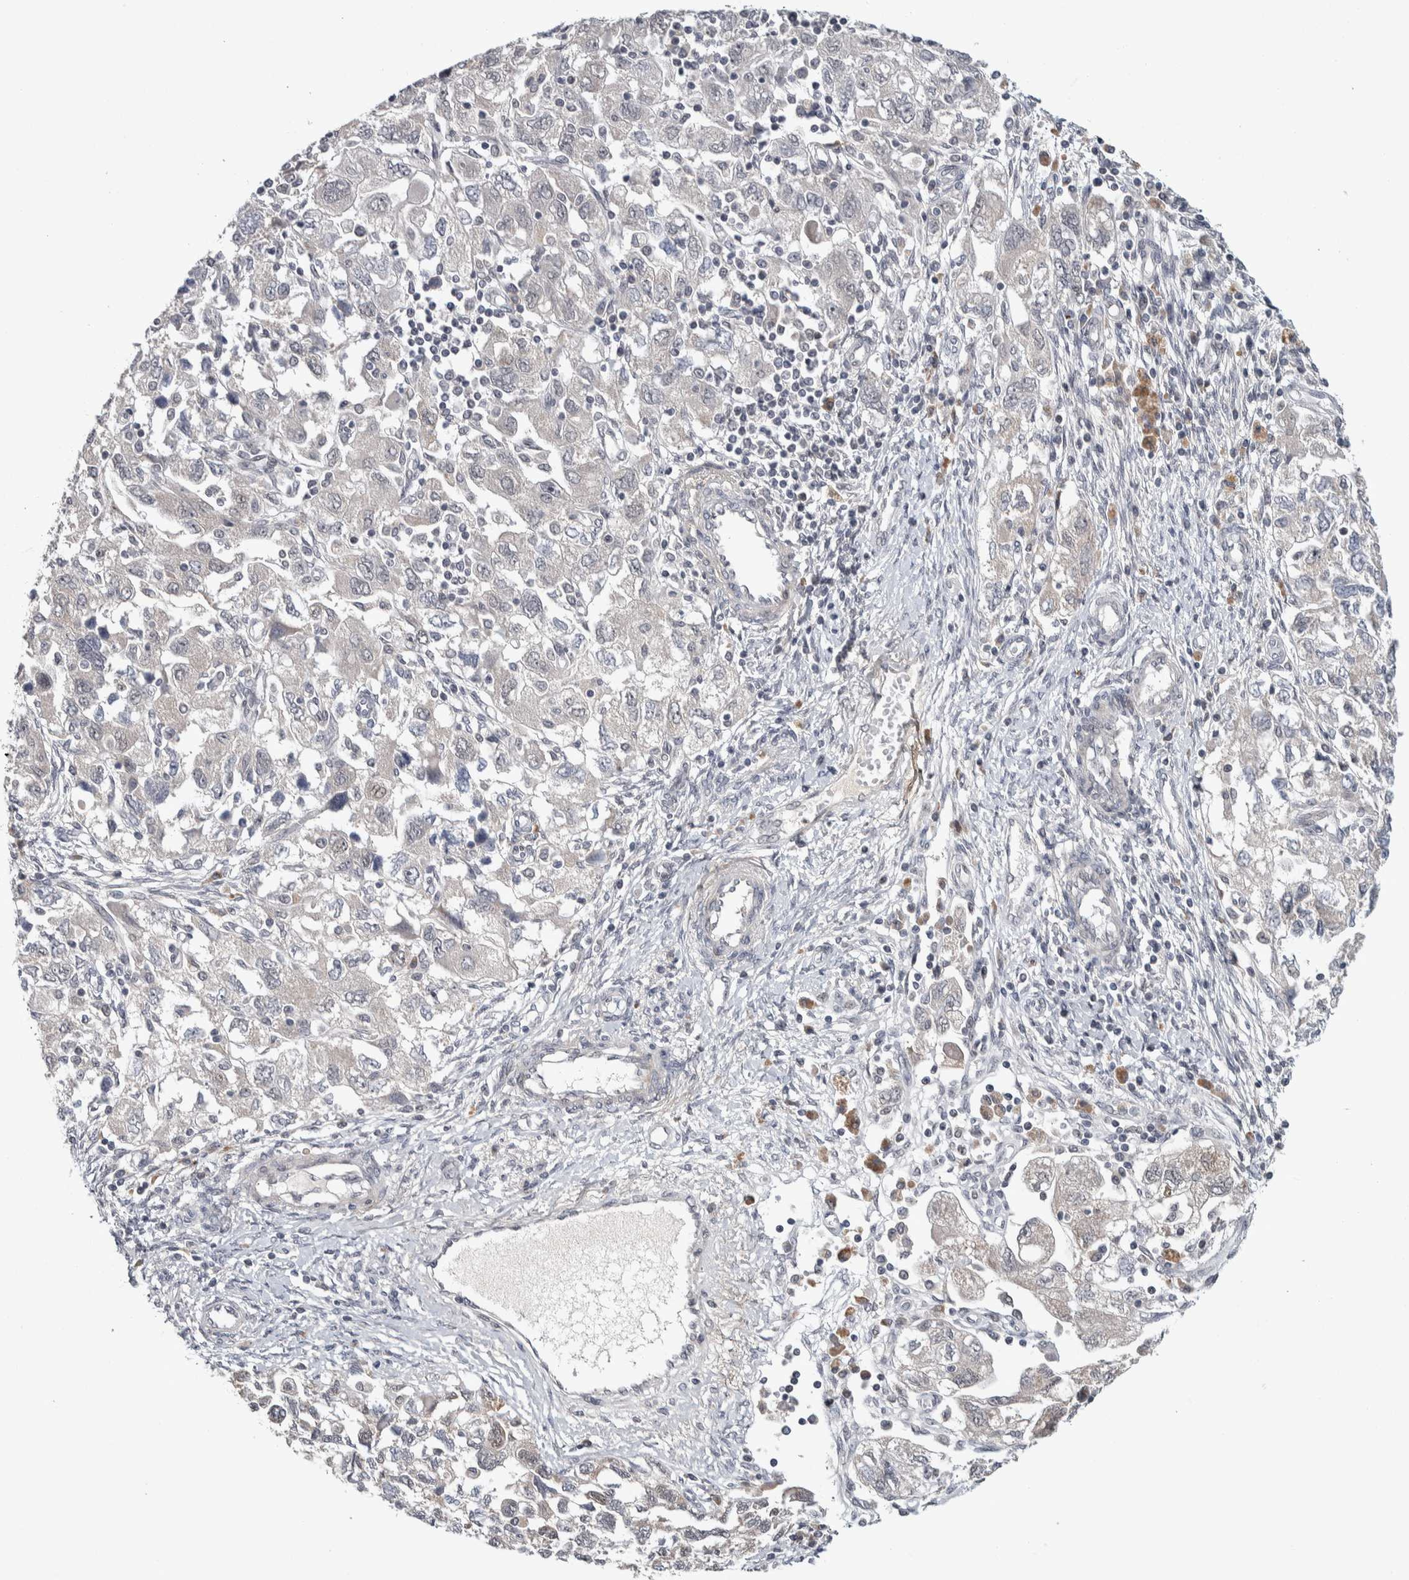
{"staining": {"intensity": "negative", "quantity": "none", "location": "none"}, "tissue": "ovarian cancer", "cell_type": "Tumor cells", "image_type": "cancer", "snomed": [{"axis": "morphology", "description": "Carcinoma, NOS"}, {"axis": "morphology", "description": "Cystadenocarcinoma, serous, NOS"}, {"axis": "topography", "description": "Ovary"}], "caption": "The micrograph demonstrates no staining of tumor cells in ovarian carcinoma.", "gene": "ASPN", "patient": {"sex": "female", "age": 69}}